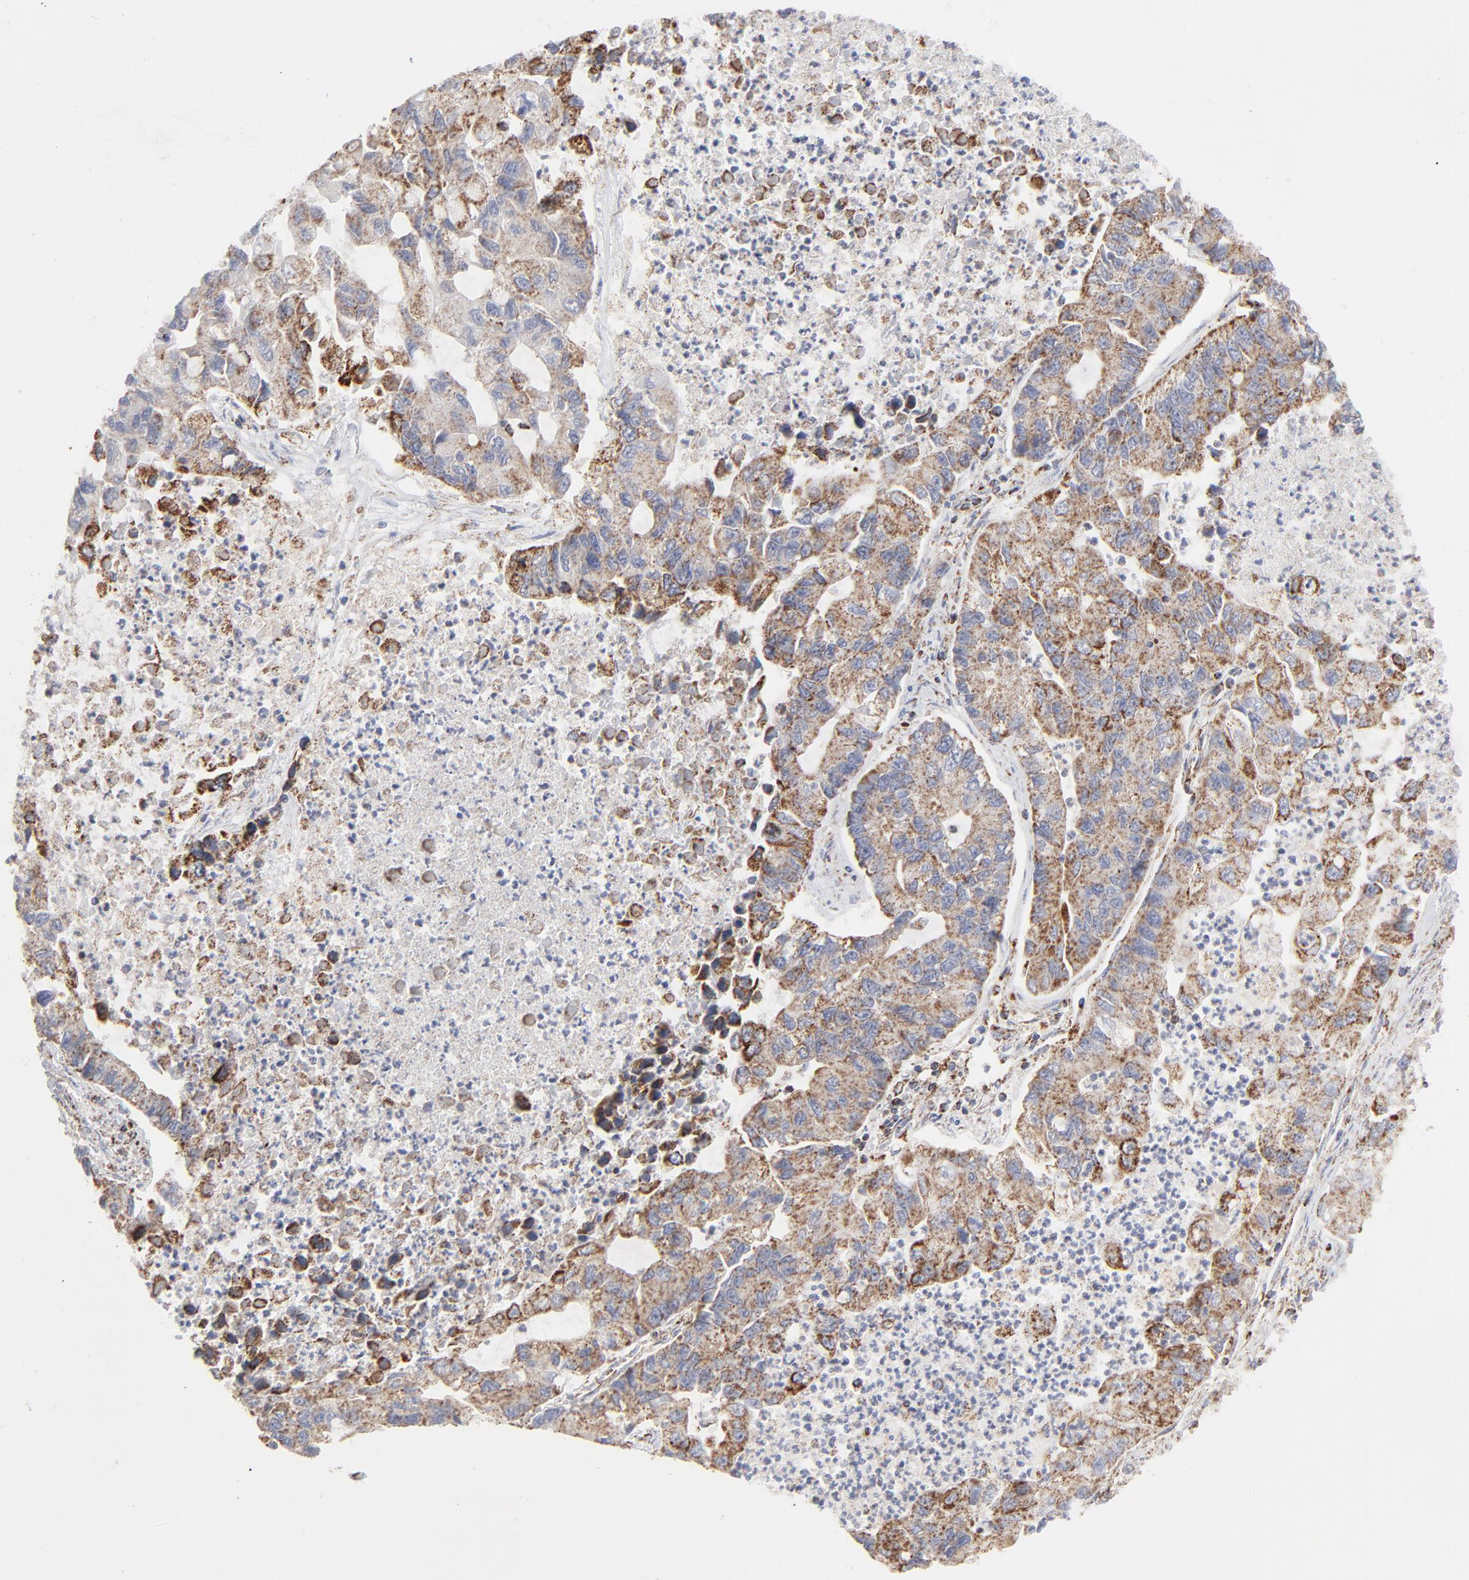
{"staining": {"intensity": "strong", "quantity": "25%-75%", "location": "cytoplasmic/membranous"}, "tissue": "lung cancer", "cell_type": "Tumor cells", "image_type": "cancer", "snomed": [{"axis": "morphology", "description": "Adenocarcinoma, NOS"}, {"axis": "topography", "description": "Lung"}], "caption": "Protein staining reveals strong cytoplasmic/membranous positivity in about 25%-75% of tumor cells in lung cancer. Nuclei are stained in blue.", "gene": "ASB3", "patient": {"sex": "female", "age": 51}}